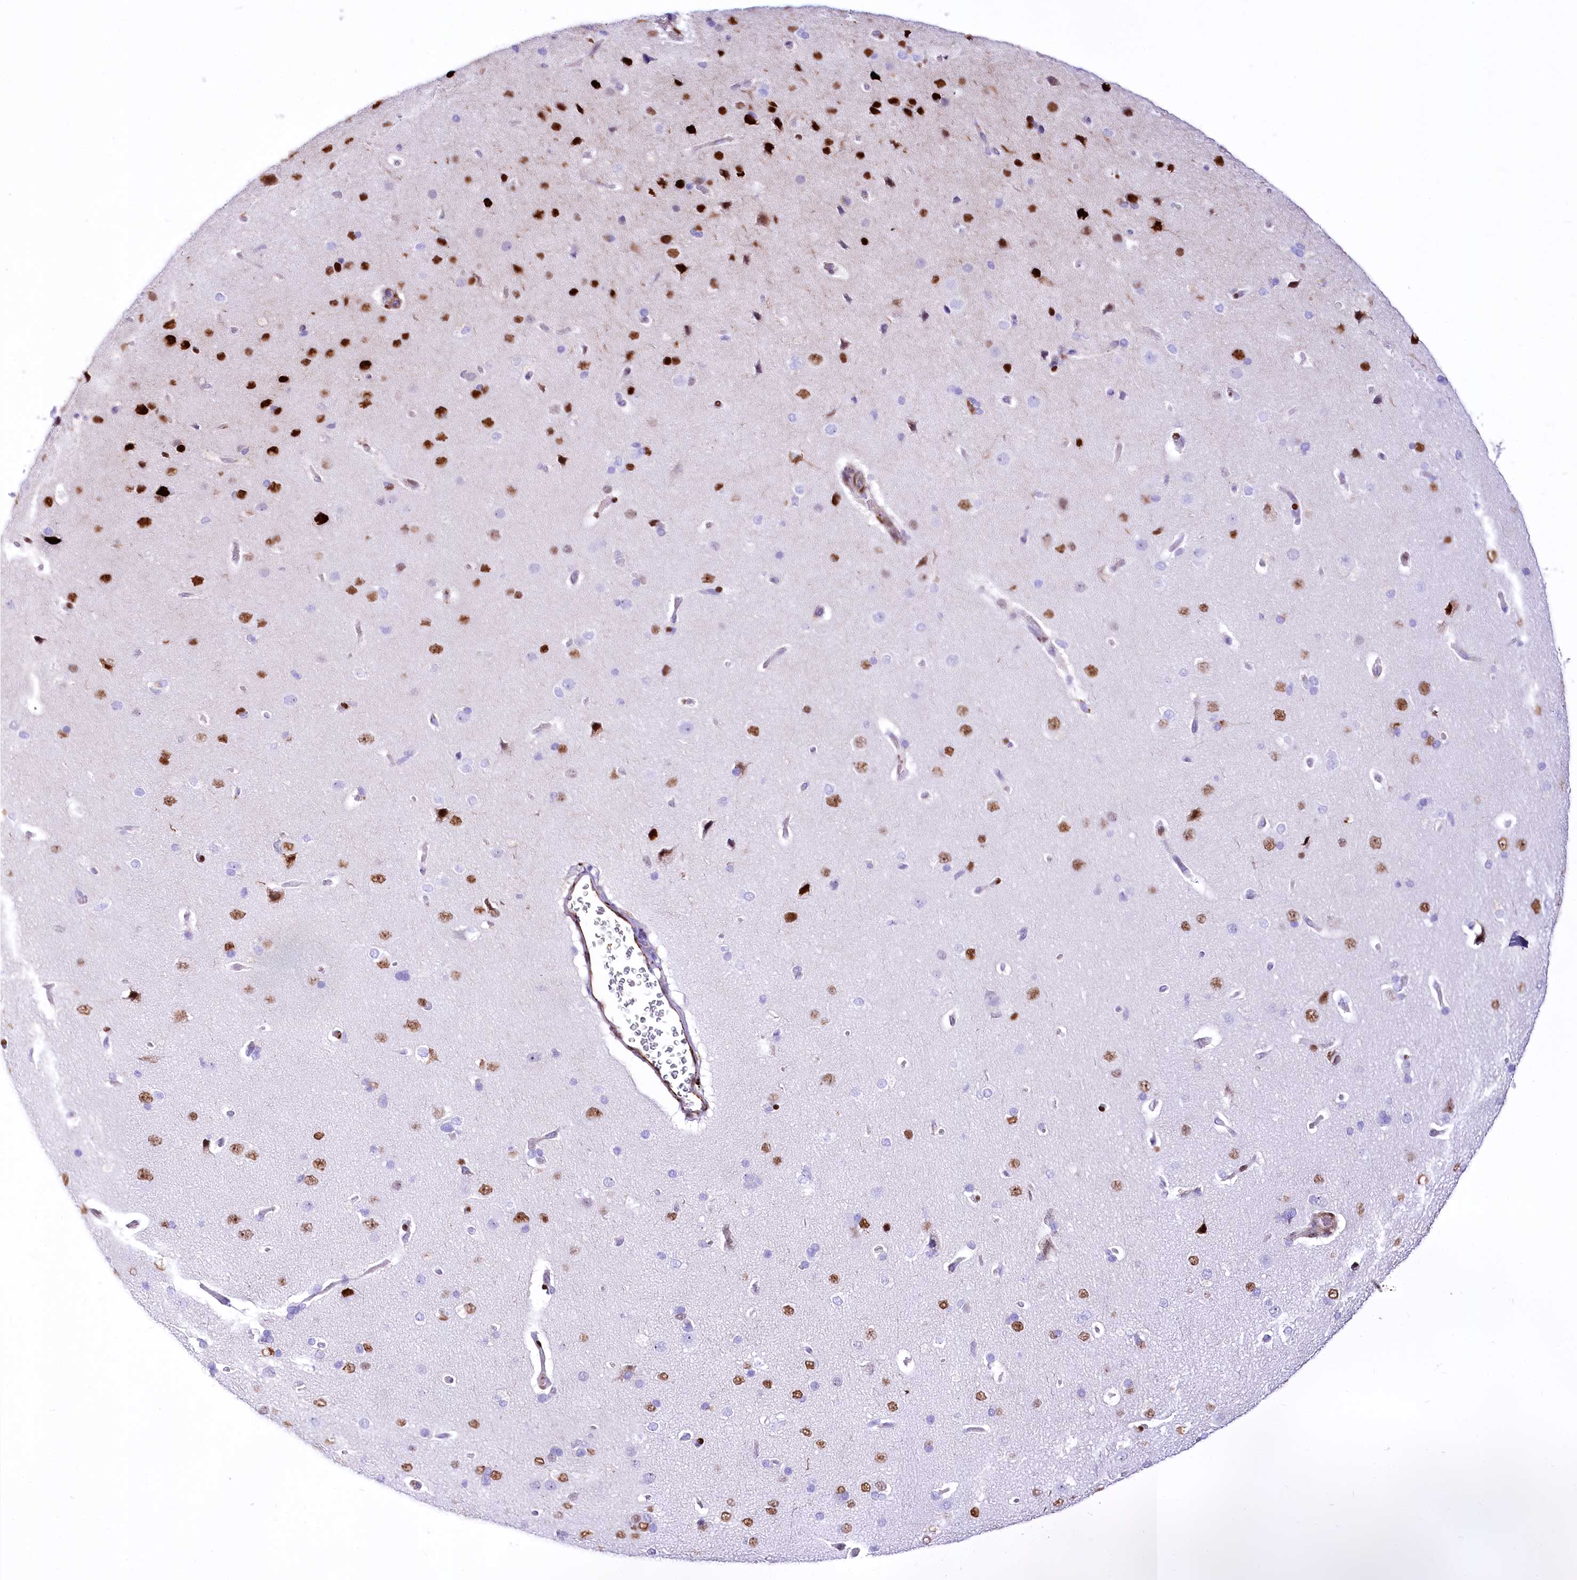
{"staining": {"intensity": "moderate", "quantity": "25%-75%", "location": "nuclear"}, "tissue": "cerebral cortex", "cell_type": "Endothelial cells", "image_type": "normal", "snomed": [{"axis": "morphology", "description": "Normal tissue, NOS"}, {"axis": "topography", "description": "Cerebral cortex"}], "caption": "IHC photomicrograph of benign cerebral cortex stained for a protein (brown), which demonstrates medium levels of moderate nuclear positivity in approximately 25%-75% of endothelial cells.", "gene": "PTMS", "patient": {"sex": "male", "age": 62}}